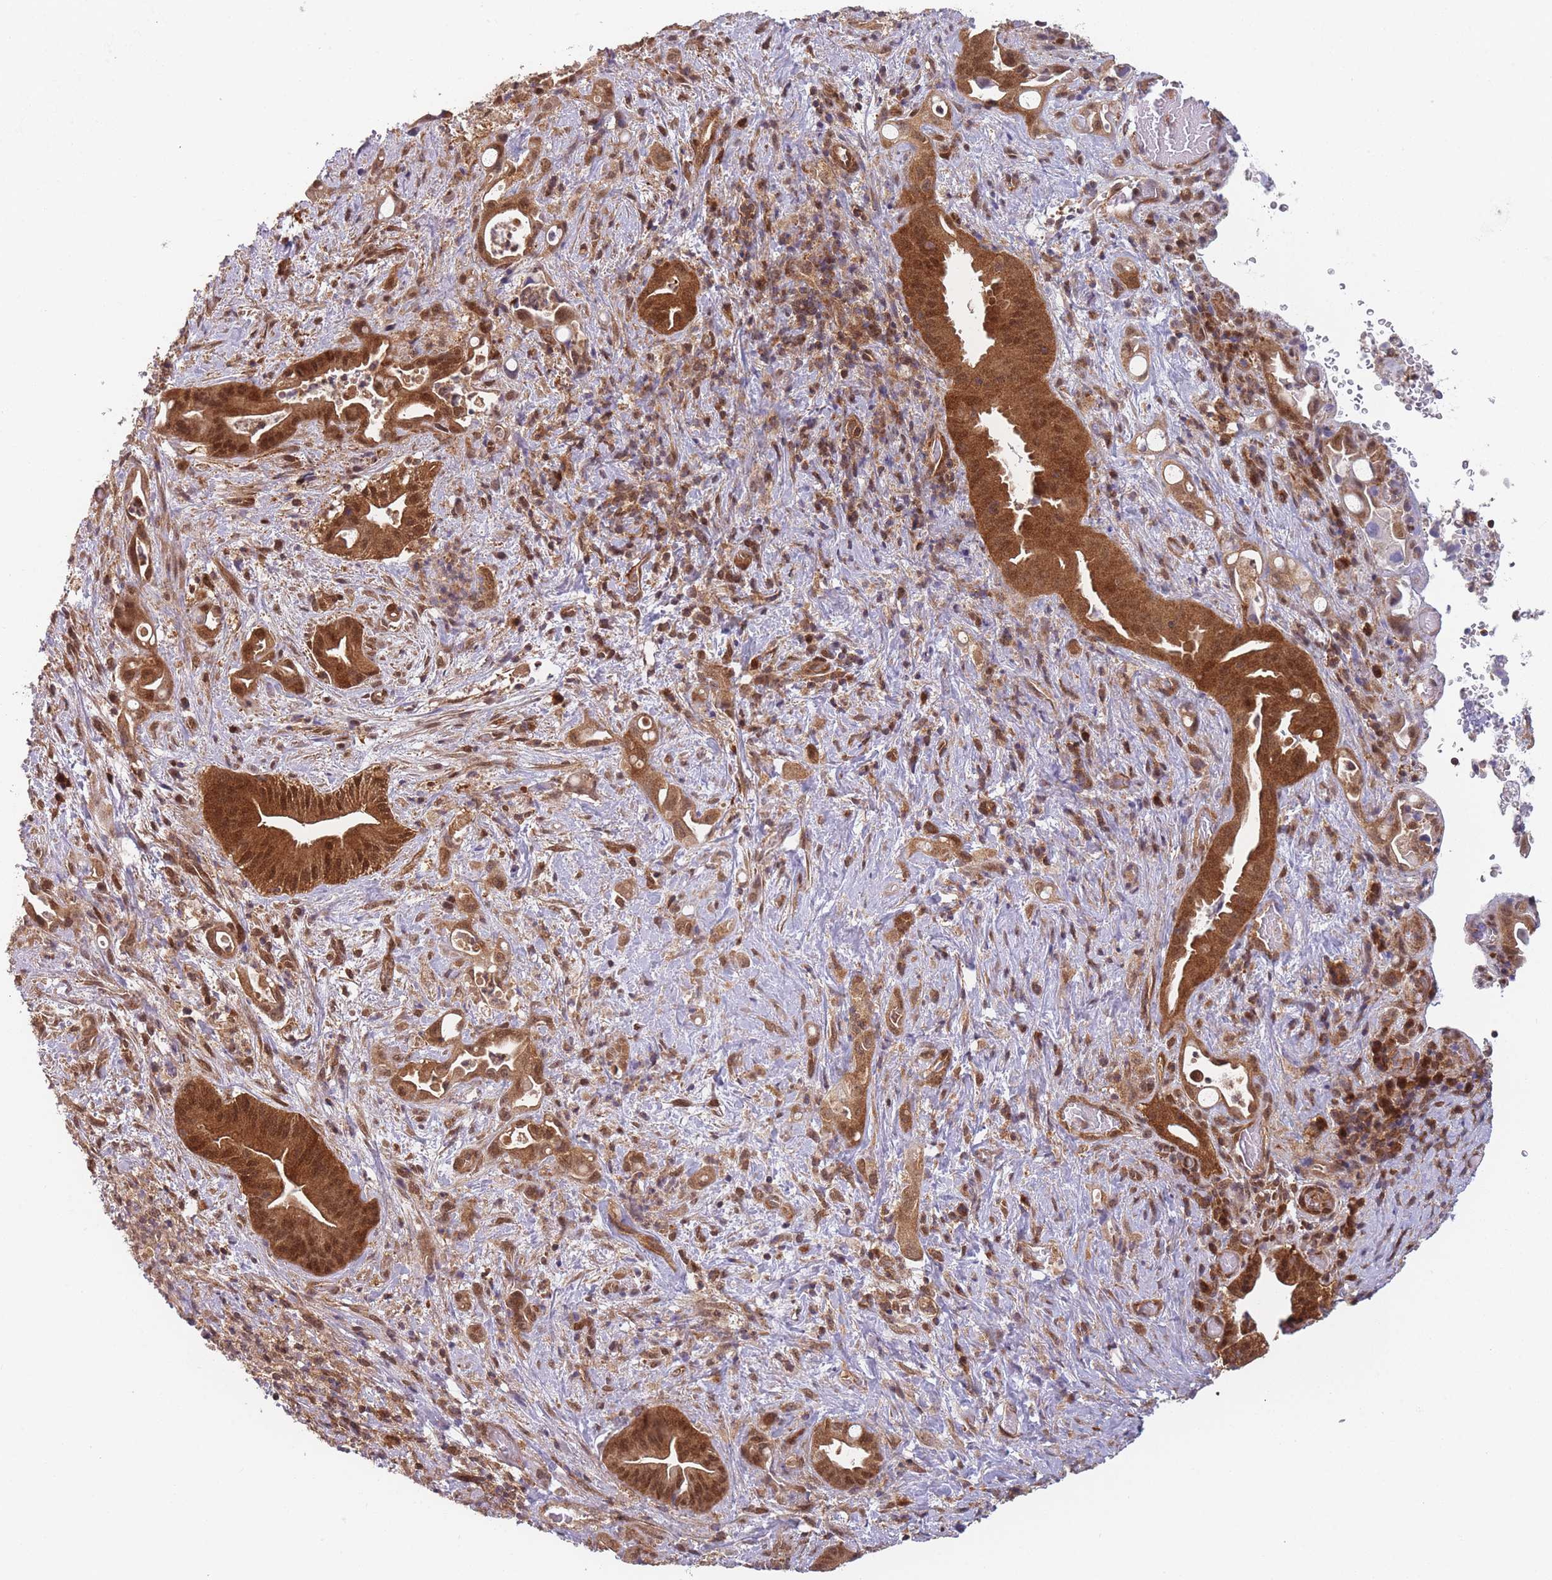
{"staining": {"intensity": "strong", "quantity": ">75%", "location": "cytoplasmic/membranous,nuclear"}, "tissue": "liver cancer", "cell_type": "Tumor cells", "image_type": "cancer", "snomed": [{"axis": "morphology", "description": "Cholangiocarcinoma"}, {"axis": "topography", "description": "Liver"}], "caption": "DAB (3,3'-diaminobenzidine) immunohistochemical staining of human liver cancer reveals strong cytoplasmic/membranous and nuclear protein positivity in approximately >75% of tumor cells.", "gene": "MRI1", "patient": {"sex": "female", "age": 68}}